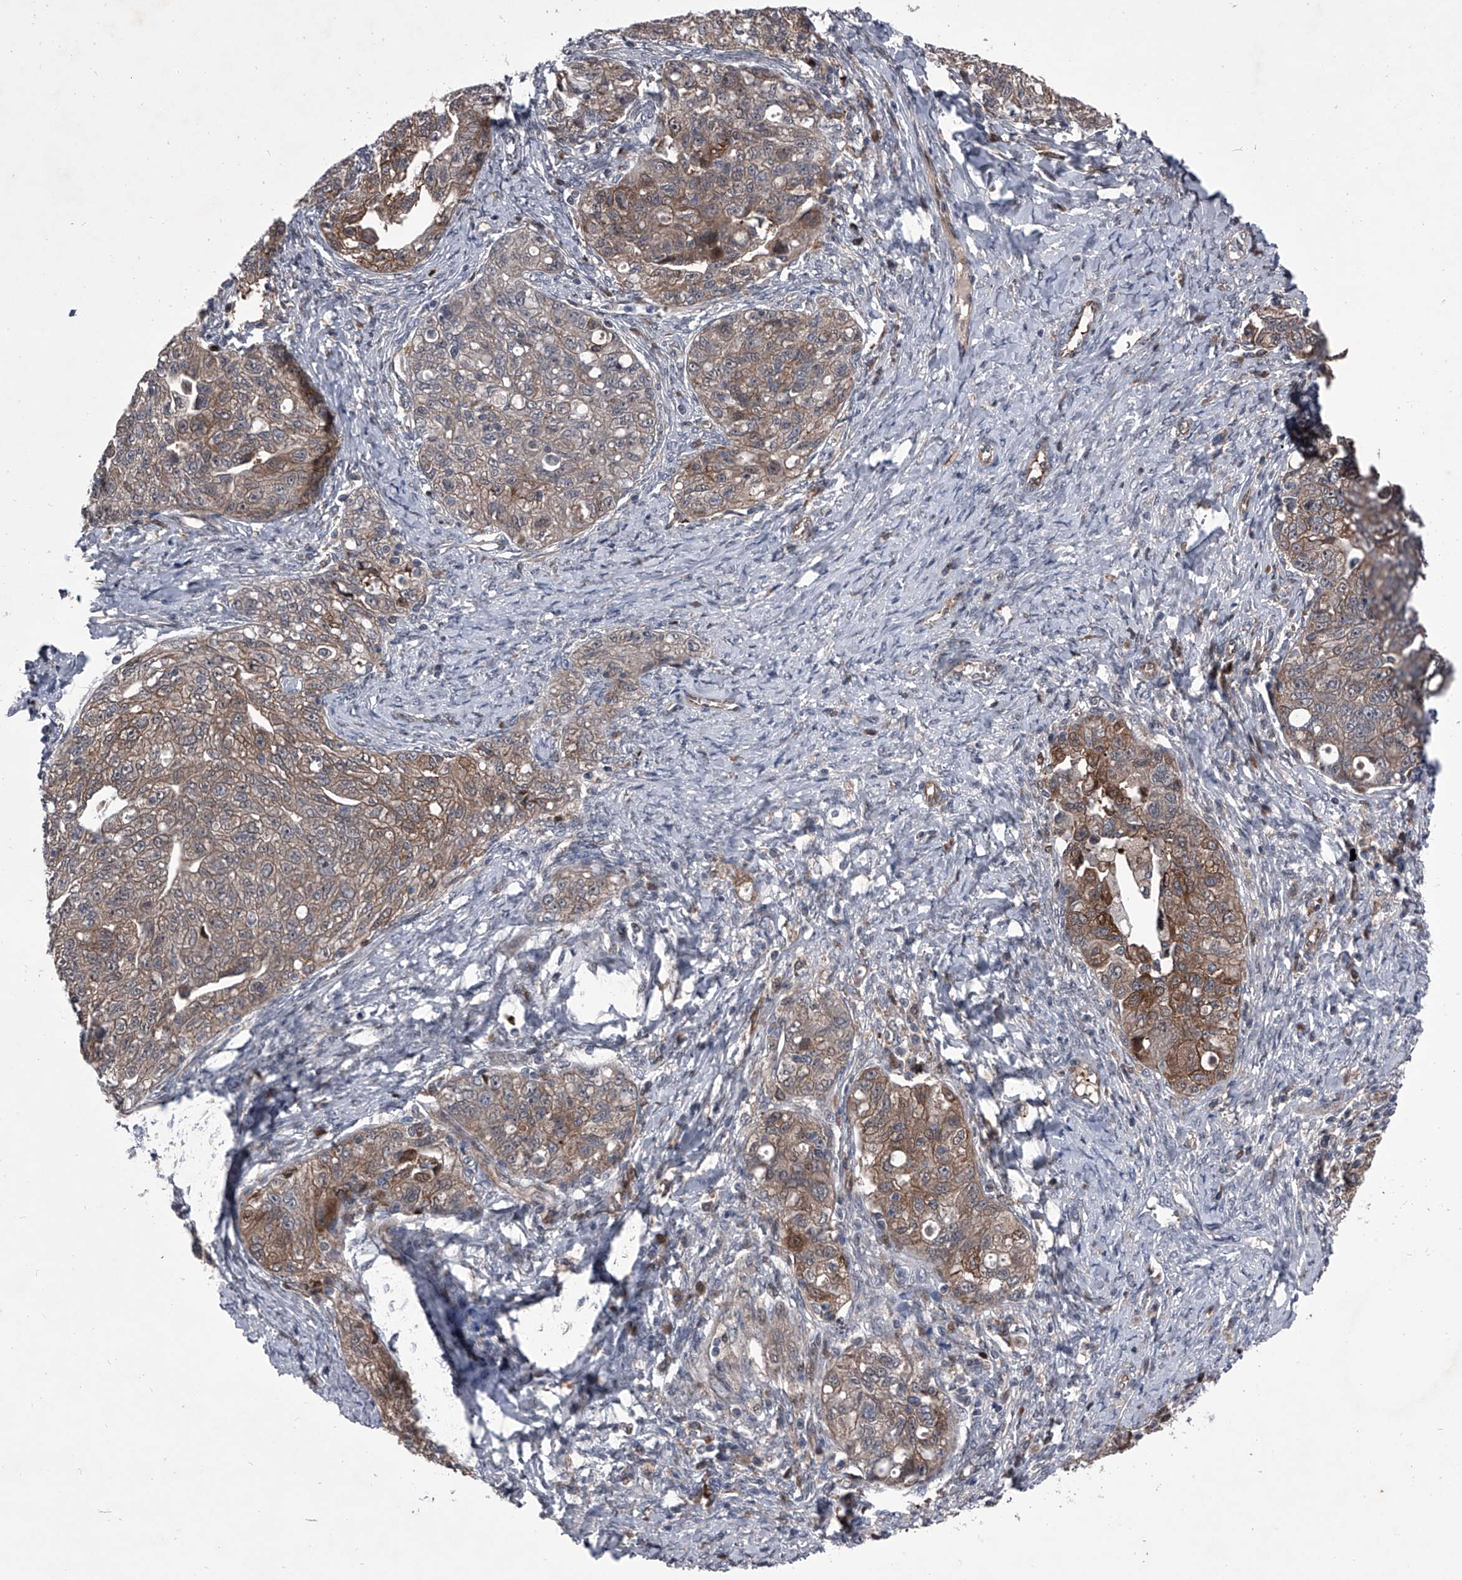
{"staining": {"intensity": "moderate", "quantity": ">75%", "location": "cytoplasmic/membranous"}, "tissue": "ovarian cancer", "cell_type": "Tumor cells", "image_type": "cancer", "snomed": [{"axis": "morphology", "description": "Carcinoma, NOS"}, {"axis": "morphology", "description": "Cystadenocarcinoma, serous, NOS"}, {"axis": "topography", "description": "Ovary"}], "caption": "Immunohistochemical staining of human ovarian carcinoma reveals medium levels of moderate cytoplasmic/membranous protein positivity in approximately >75% of tumor cells.", "gene": "ELK4", "patient": {"sex": "female", "age": 69}}